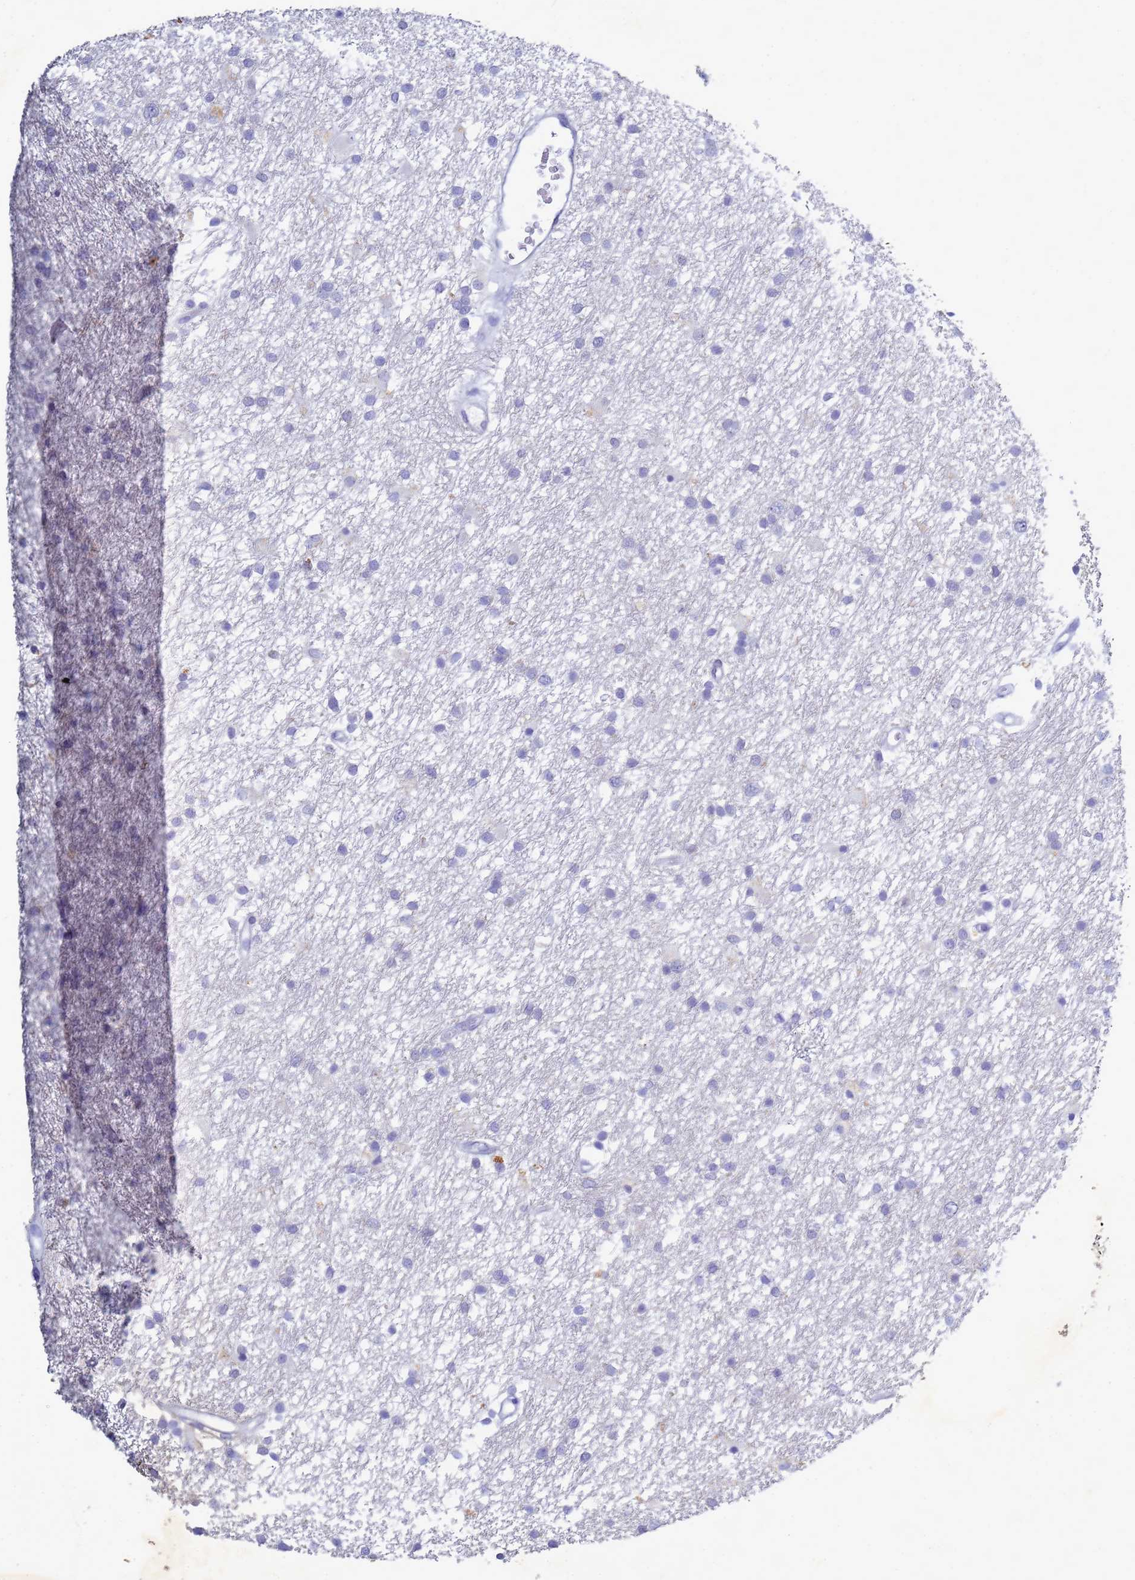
{"staining": {"intensity": "negative", "quantity": "none", "location": "none"}, "tissue": "glioma", "cell_type": "Tumor cells", "image_type": "cancer", "snomed": [{"axis": "morphology", "description": "Glioma, malignant, High grade"}, {"axis": "topography", "description": "Brain"}], "caption": "Immunohistochemical staining of human high-grade glioma (malignant) exhibits no significant positivity in tumor cells.", "gene": "B3GNT8", "patient": {"sex": "male", "age": 77}}